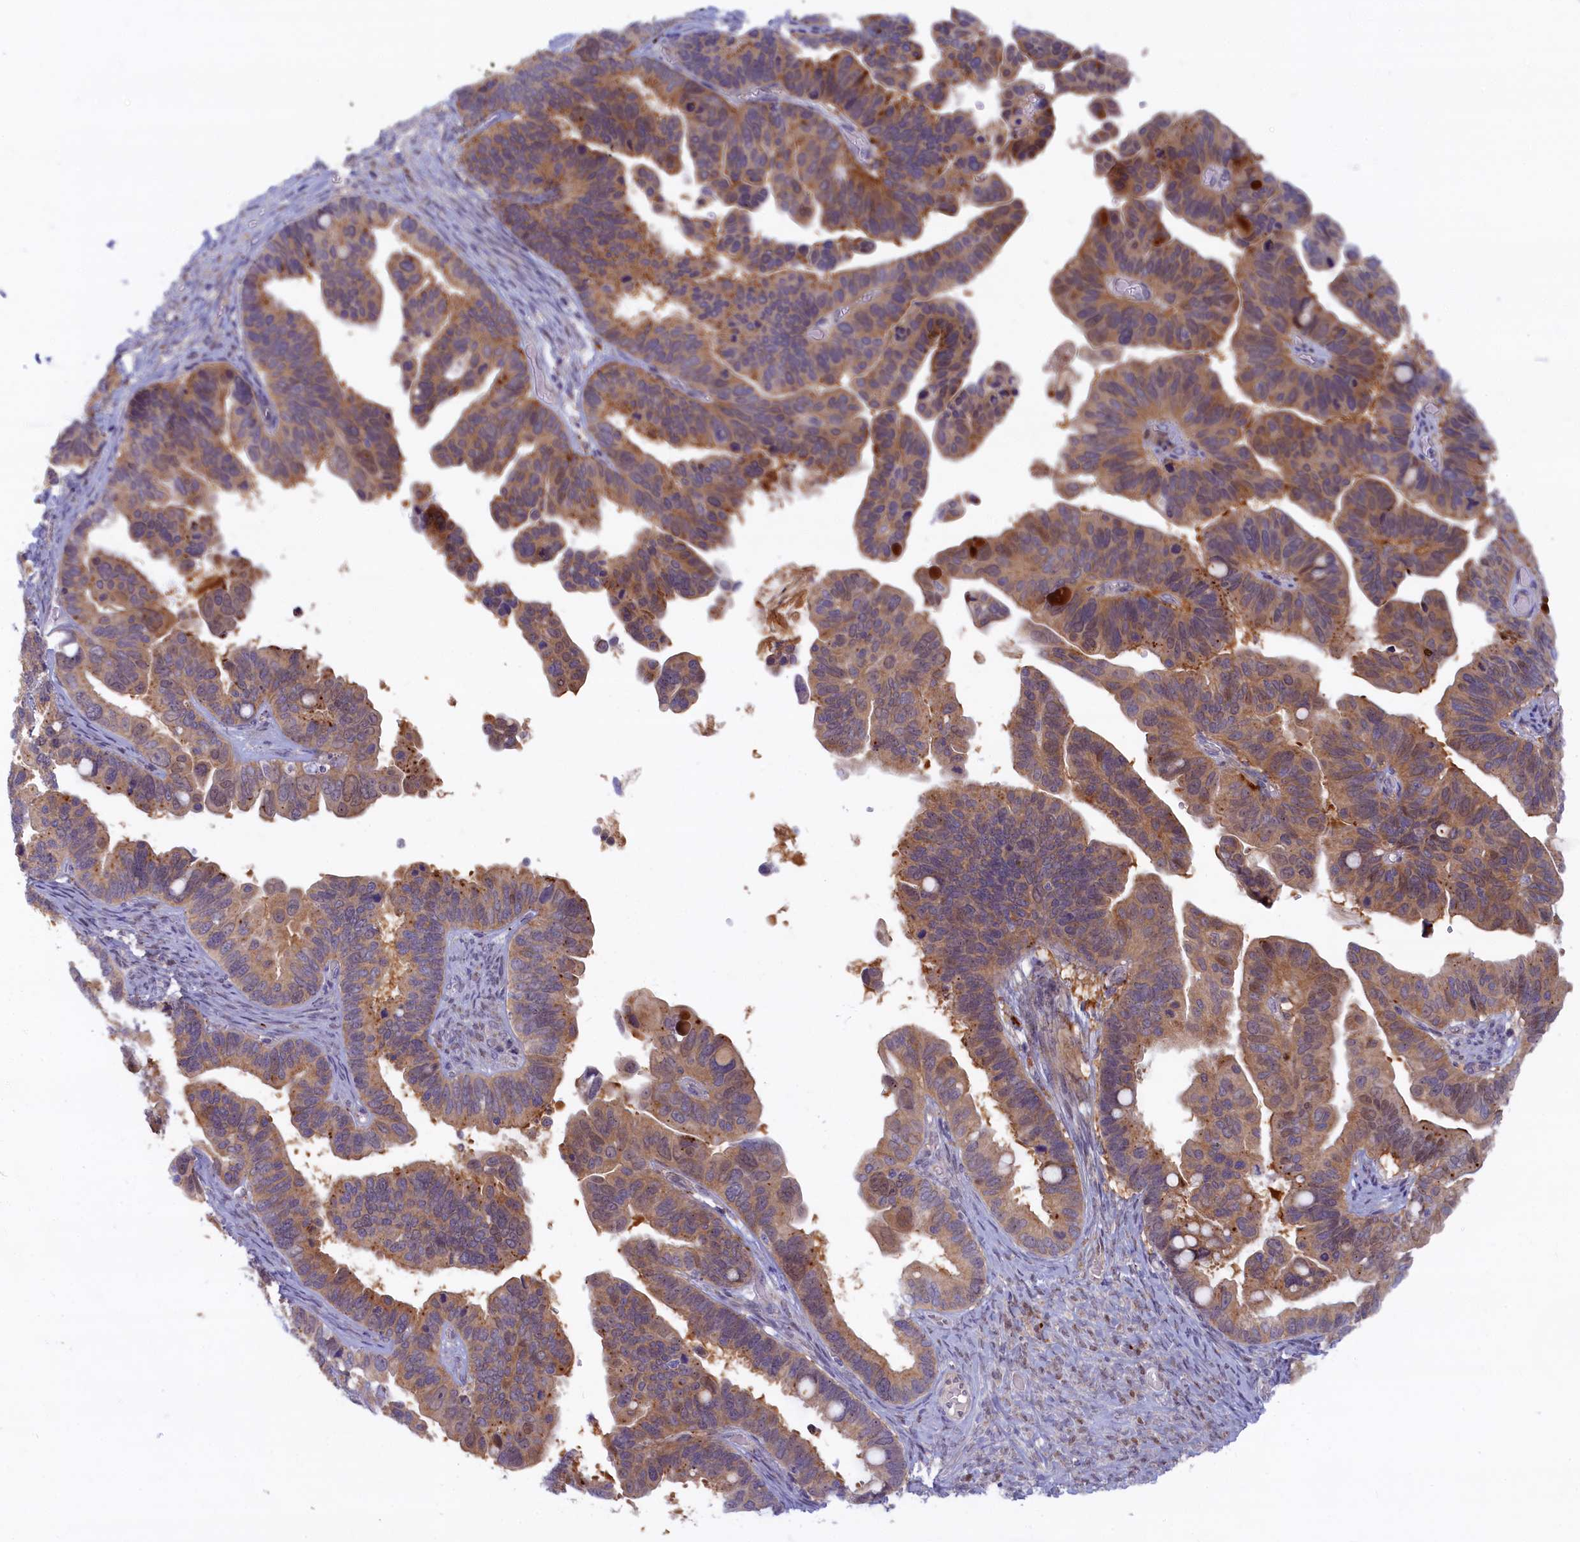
{"staining": {"intensity": "moderate", "quantity": ">75%", "location": "cytoplasmic/membranous"}, "tissue": "ovarian cancer", "cell_type": "Tumor cells", "image_type": "cancer", "snomed": [{"axis": "morphology", "description": "Cystadenocarcinoma, serous, NOS"}, {"axis": "topography", "description": "Ovary"}], "caption": "A medium amount of moderate cytoplasmic/membranous staining is seen in approximately >75% of tumor cells in ovarian cancer (serous cystadenocarcinoma) tissue.", "gene": "FCSK", "patient": {"sex": "female", "age": 56}}